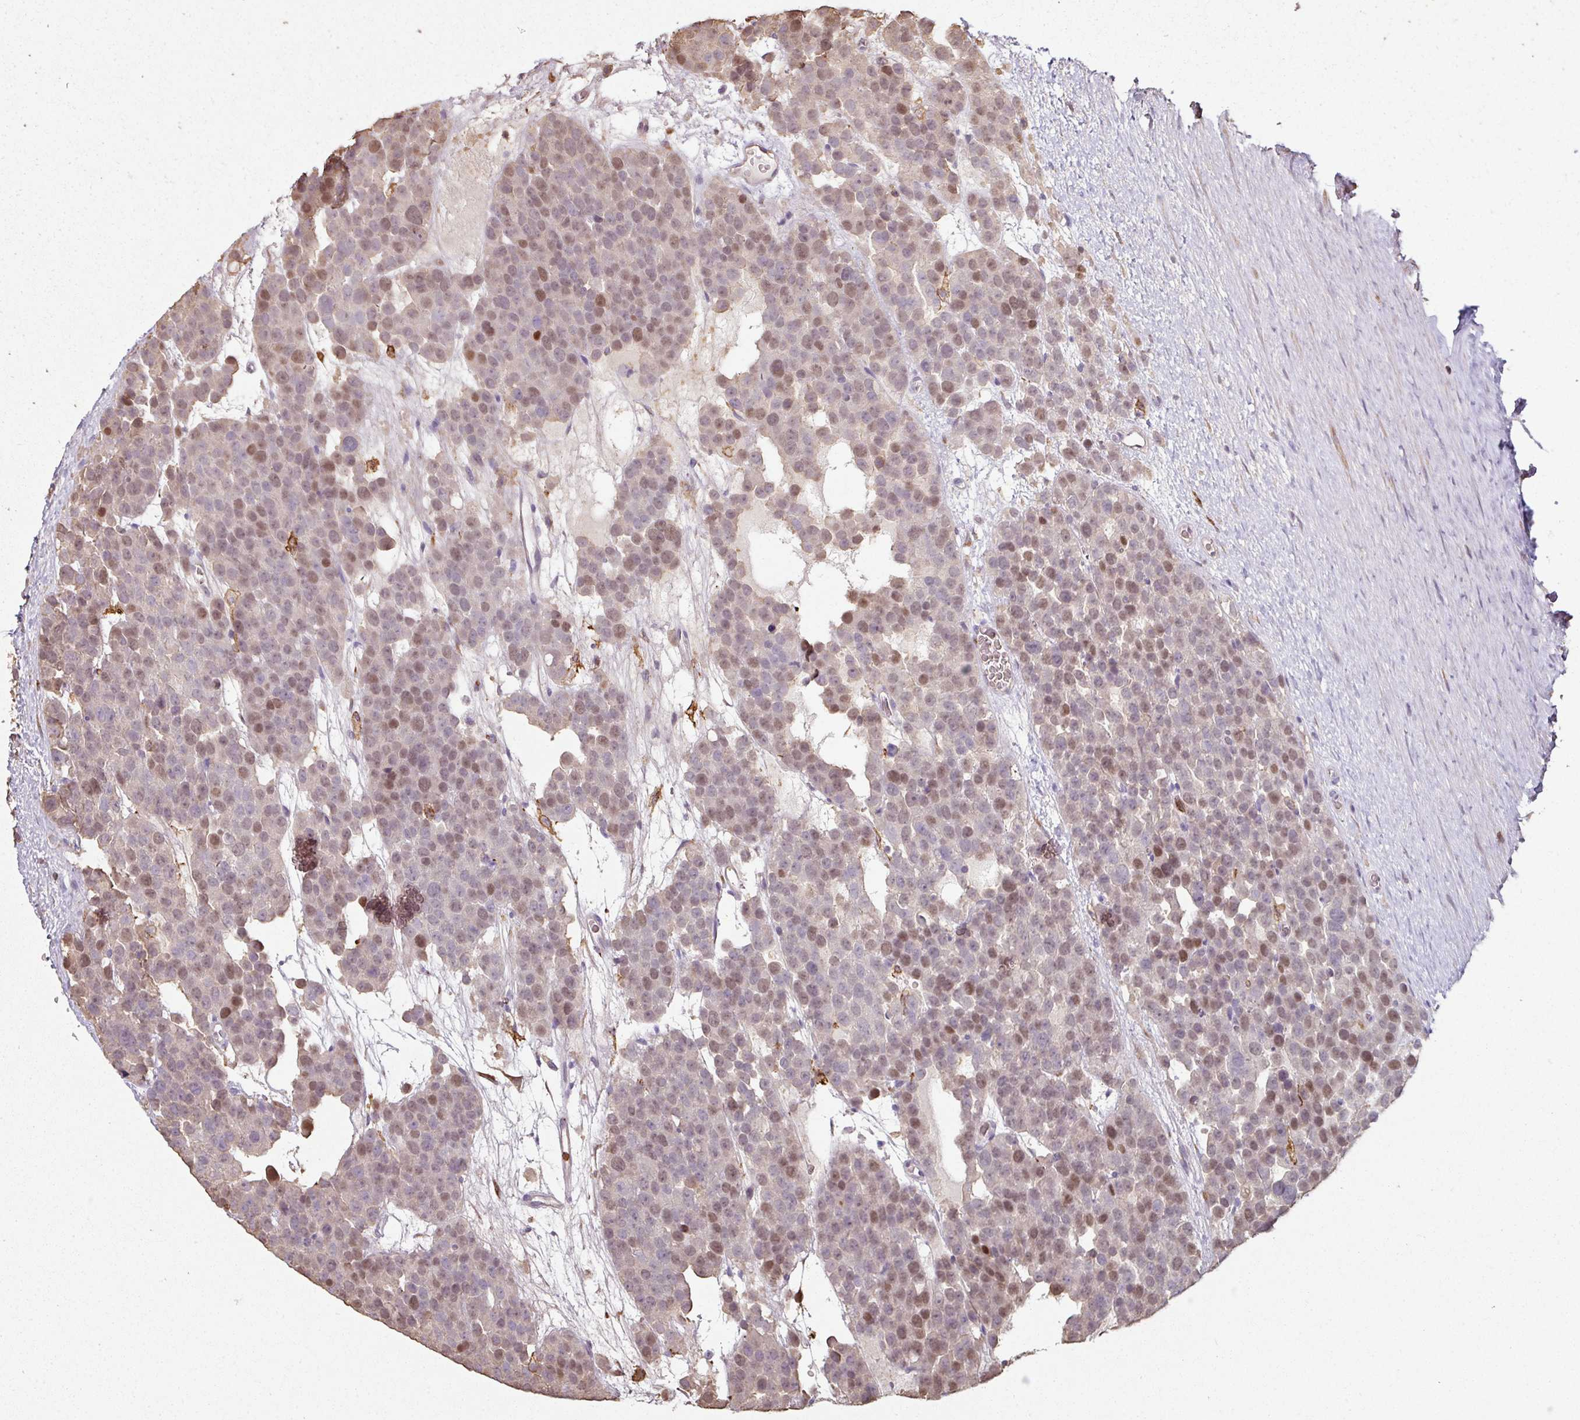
{"staining": {"intensity": "moderate", "quantity": "<25%", "location": "nuclear"}, "tissue": "testis cancer", "cell_type": "Tumor cells", "image_type": "cancer", "snomed": [{"axis": "morphology", "description": "Seminoma, NOS"}, {"axis": "topography", "description": "Testis"}], "caption": "Immunohistochemical staining of human testis cancer shows low levels of moderate nuclear protein positivity in about <25% of tumor cells. Immunohistochemistry (ihc) stains the protein in brown and the nuclei are stained blue.", "gene": "OLFML2B", "patient": {"sex": "male", "age": 71}}